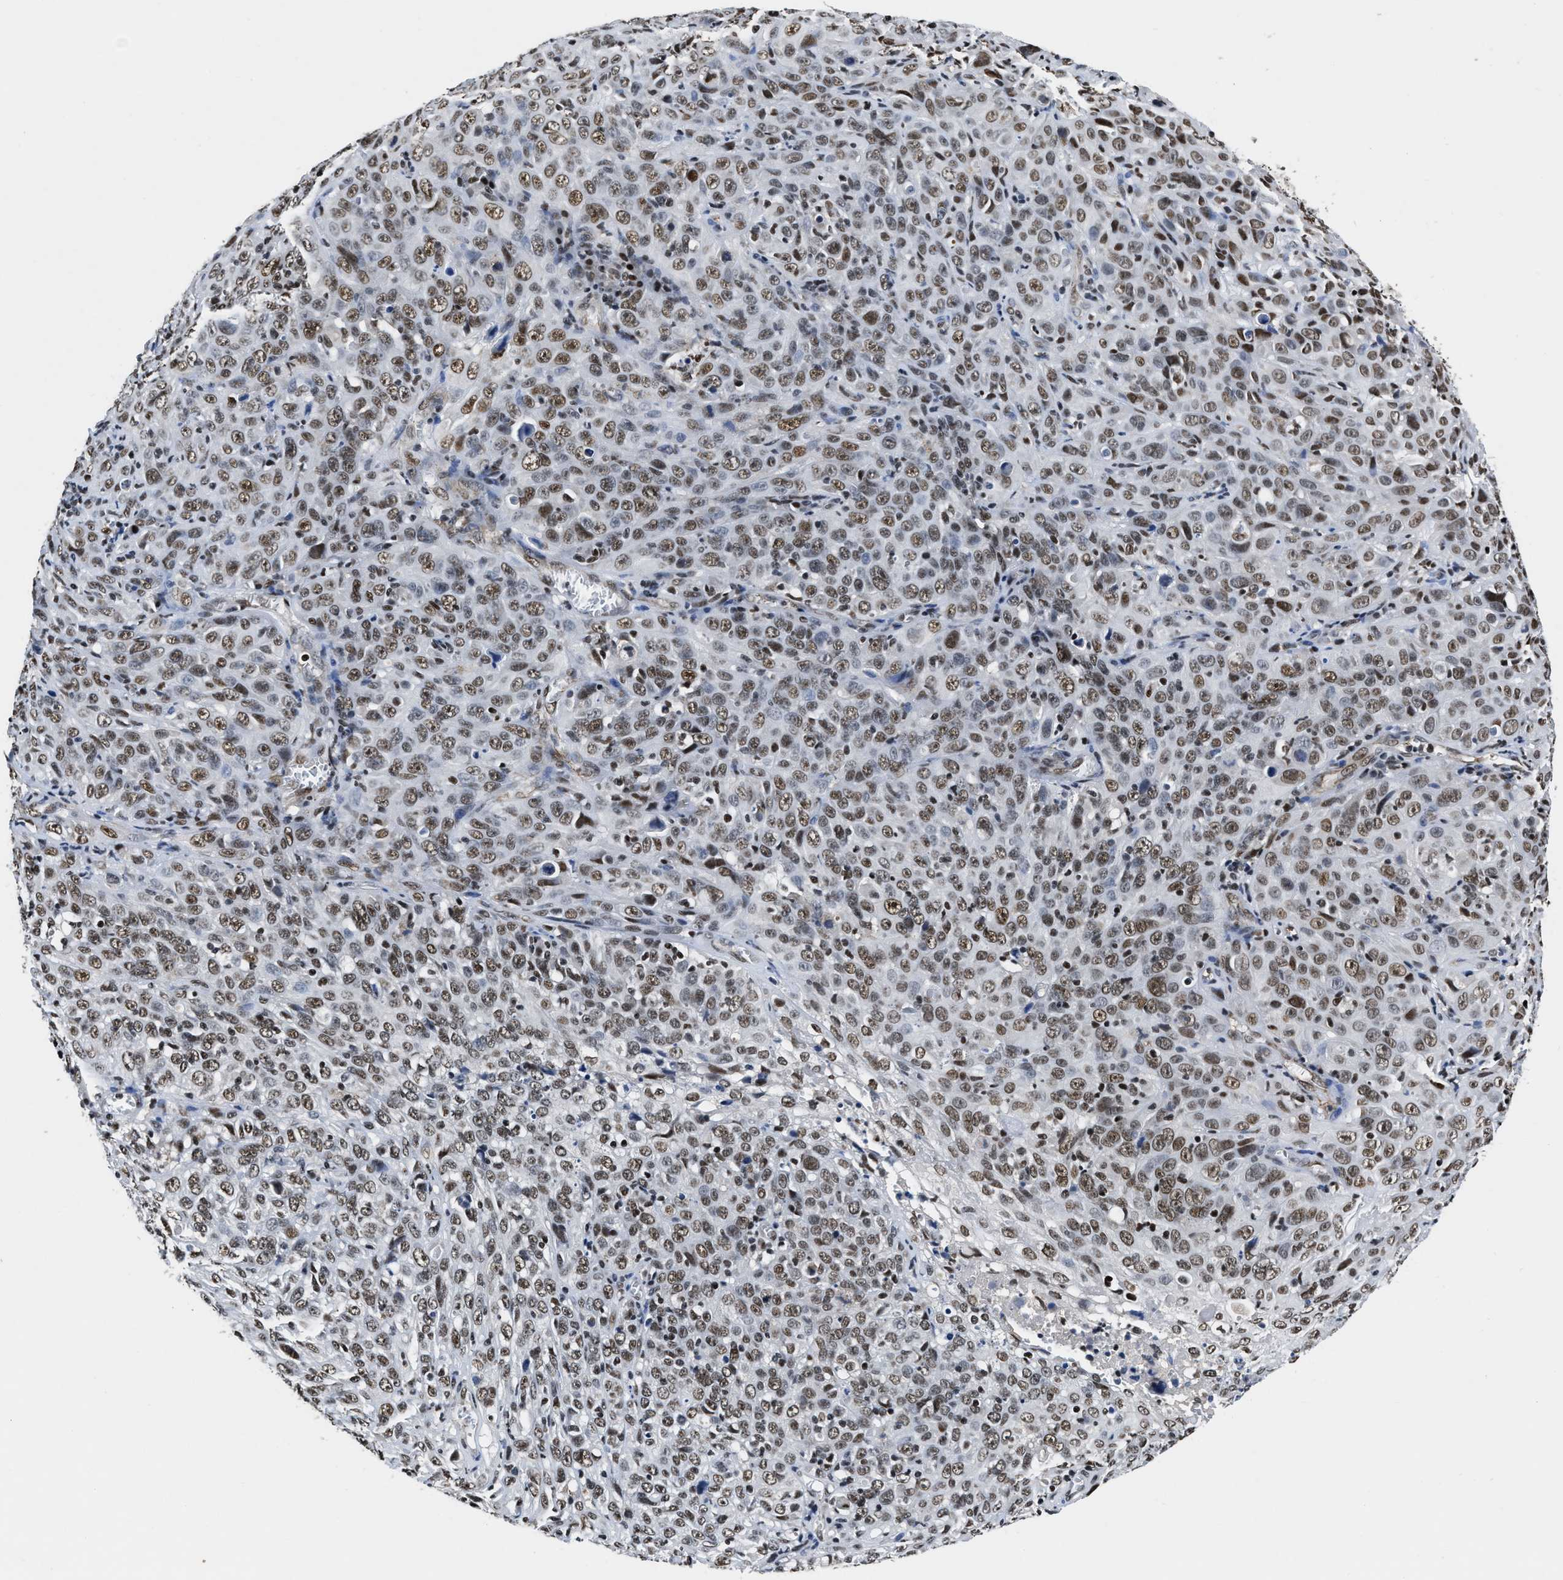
{"staining": {"intensity": "moderate", "quantity": ">75%", "location": "nuclear"}, "tissue": "cervical cancer", "cell_type": "Tumor cells", "image_type": "cancer", "snomed": [{"axis": "morphology", "description": "Squamous cell carcinoma, NOS"}, {"axis": "topography", "description": "Cervix"}], "caption": "Immunohistochemical staining of human cervical cancer shows medium levels of moderate nuclear protein staining in about >75% of tumor cells.", "gene": "CCNE1", "patient": {"sex": "female", "age": 46}}